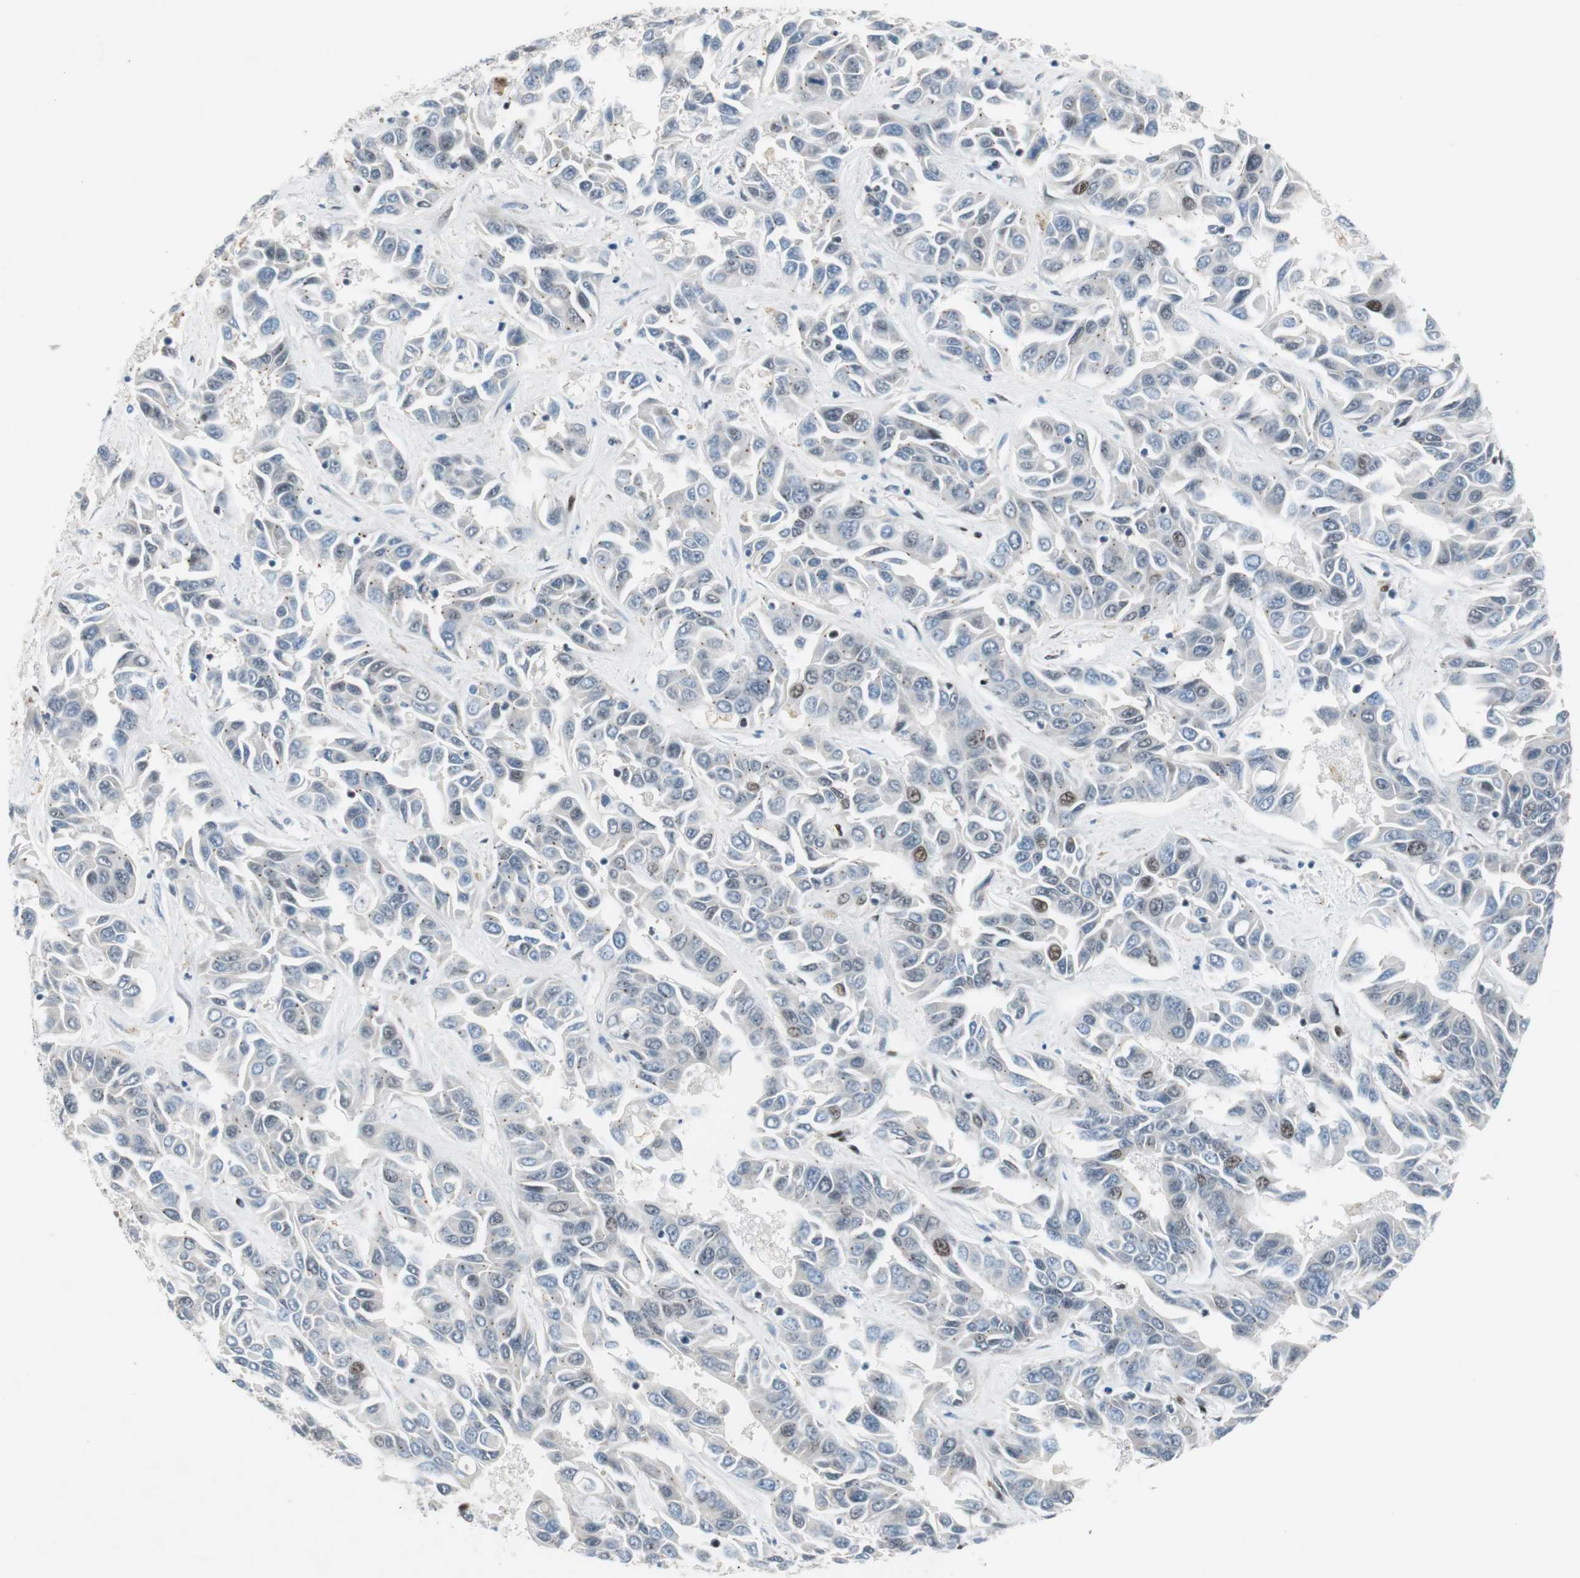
{"staining": {"intensity": "moderate", "quantity": "<25%", "location": "nuclear"}, "tissue": "liver cancer", "cell_type": "Tumor cells", "image_type": "cancer", "snomed": [{"axis": "morphology", "description": "Cholangiocarcinoma"}, {"axis": "topography", "description": "Liver"}], "caption": "Human liver cancer stained with a protein marker reveals moderate staining in tumor cells.", "gene": "FBXO44", "patient": {"sex": "female", "age": 52}}